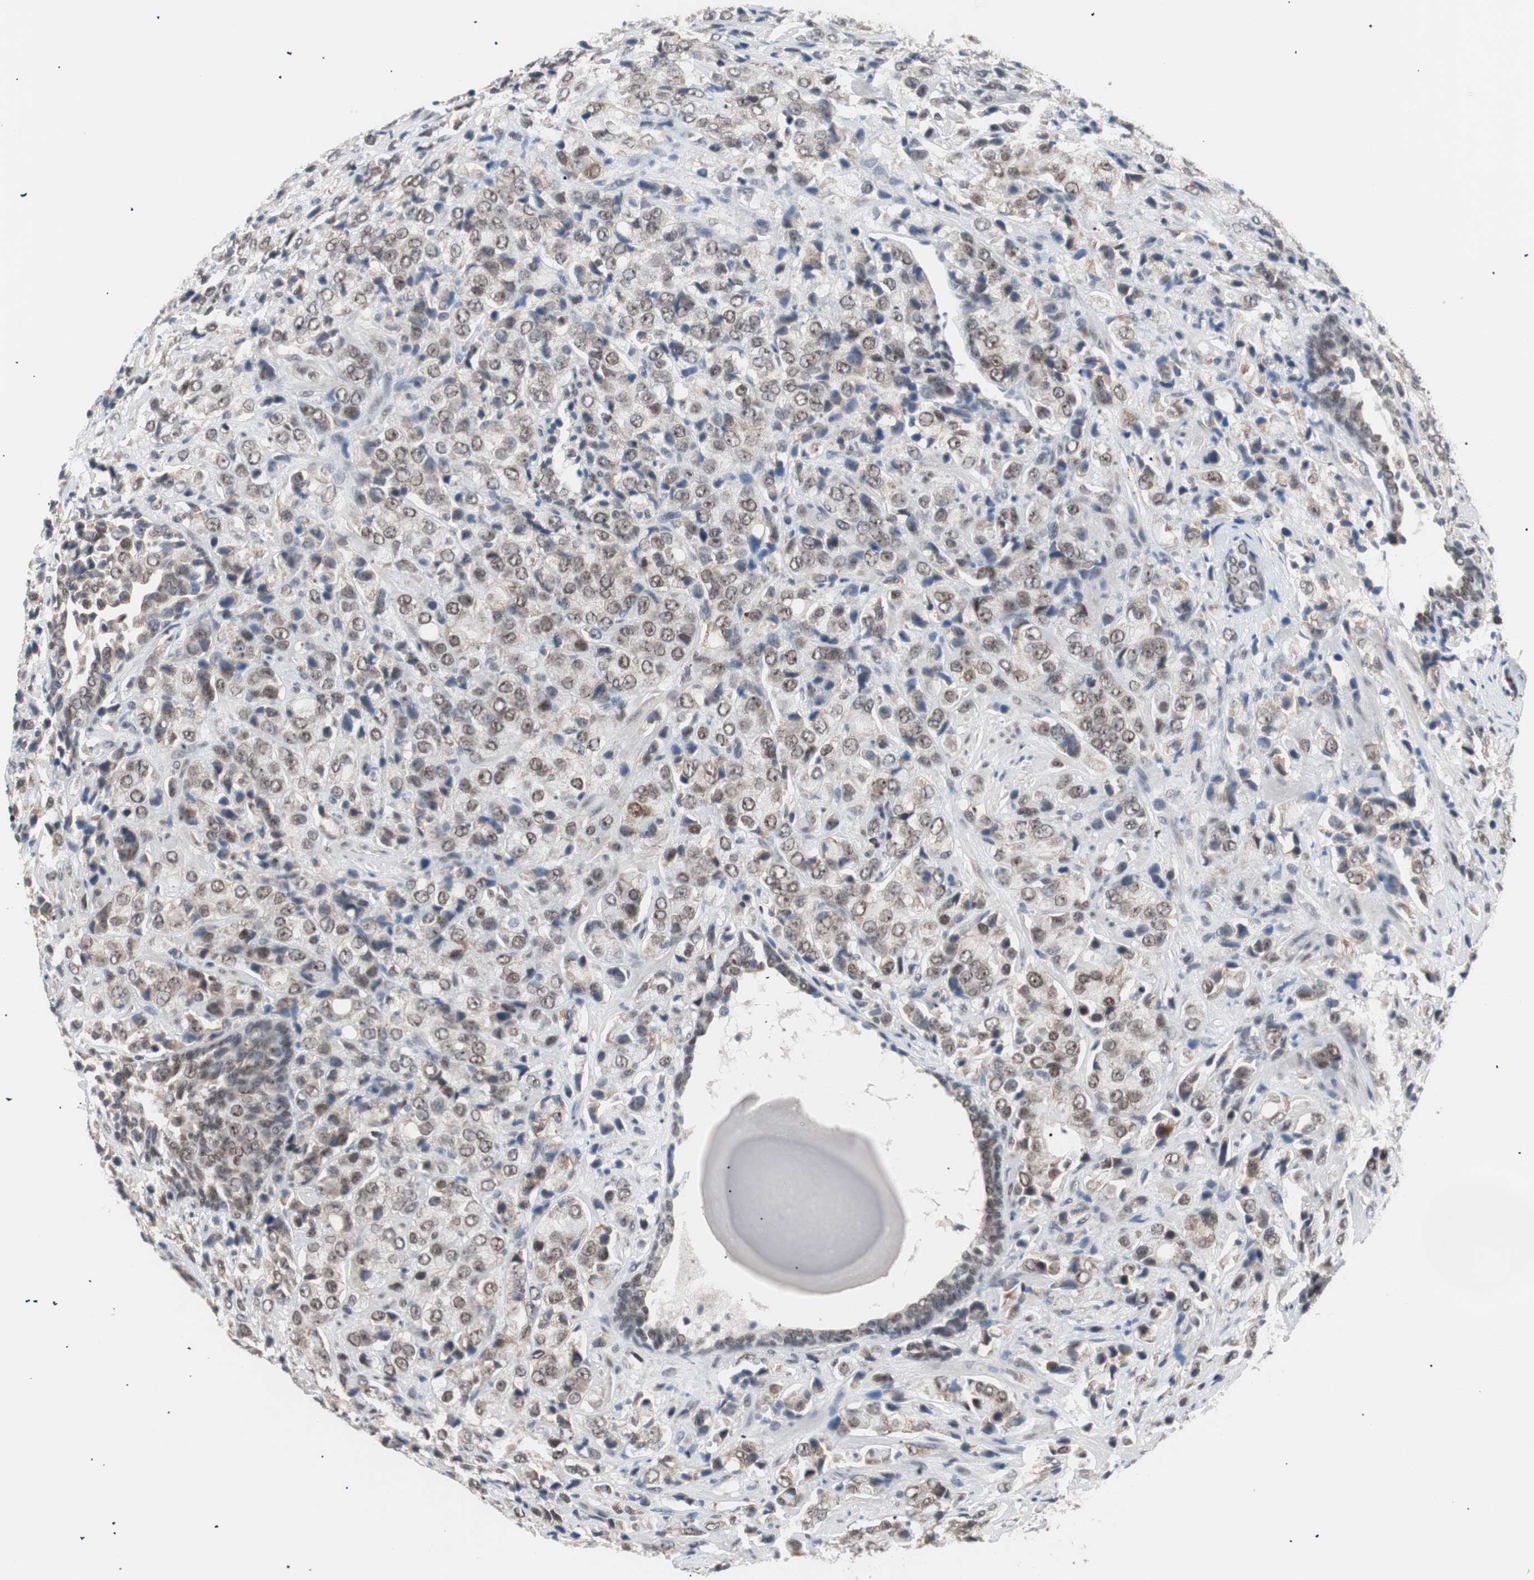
{"staining": {"intensity": "moderate", "quantity": ">75%", "location": "nuclear"}, "tissue": "prostate cancer", "cell_type": "Tumor cells", "image_type": "cancer", "snomed": [{"axis": "morphology", "description": "Adenocarcinoma, High grade"}, {"axis": "topography", "description": "Prostate"}], "caption": "Immunohistochemistry (IHC) micrograph of human prostate high-grade adenocarcinoma stained for a protein (brown), which displays medium levels of moderate nuclear positivity in about >75% of tumor cells.", "gene": "LIG3", "patient": {"sex": "male", "age": 70}}